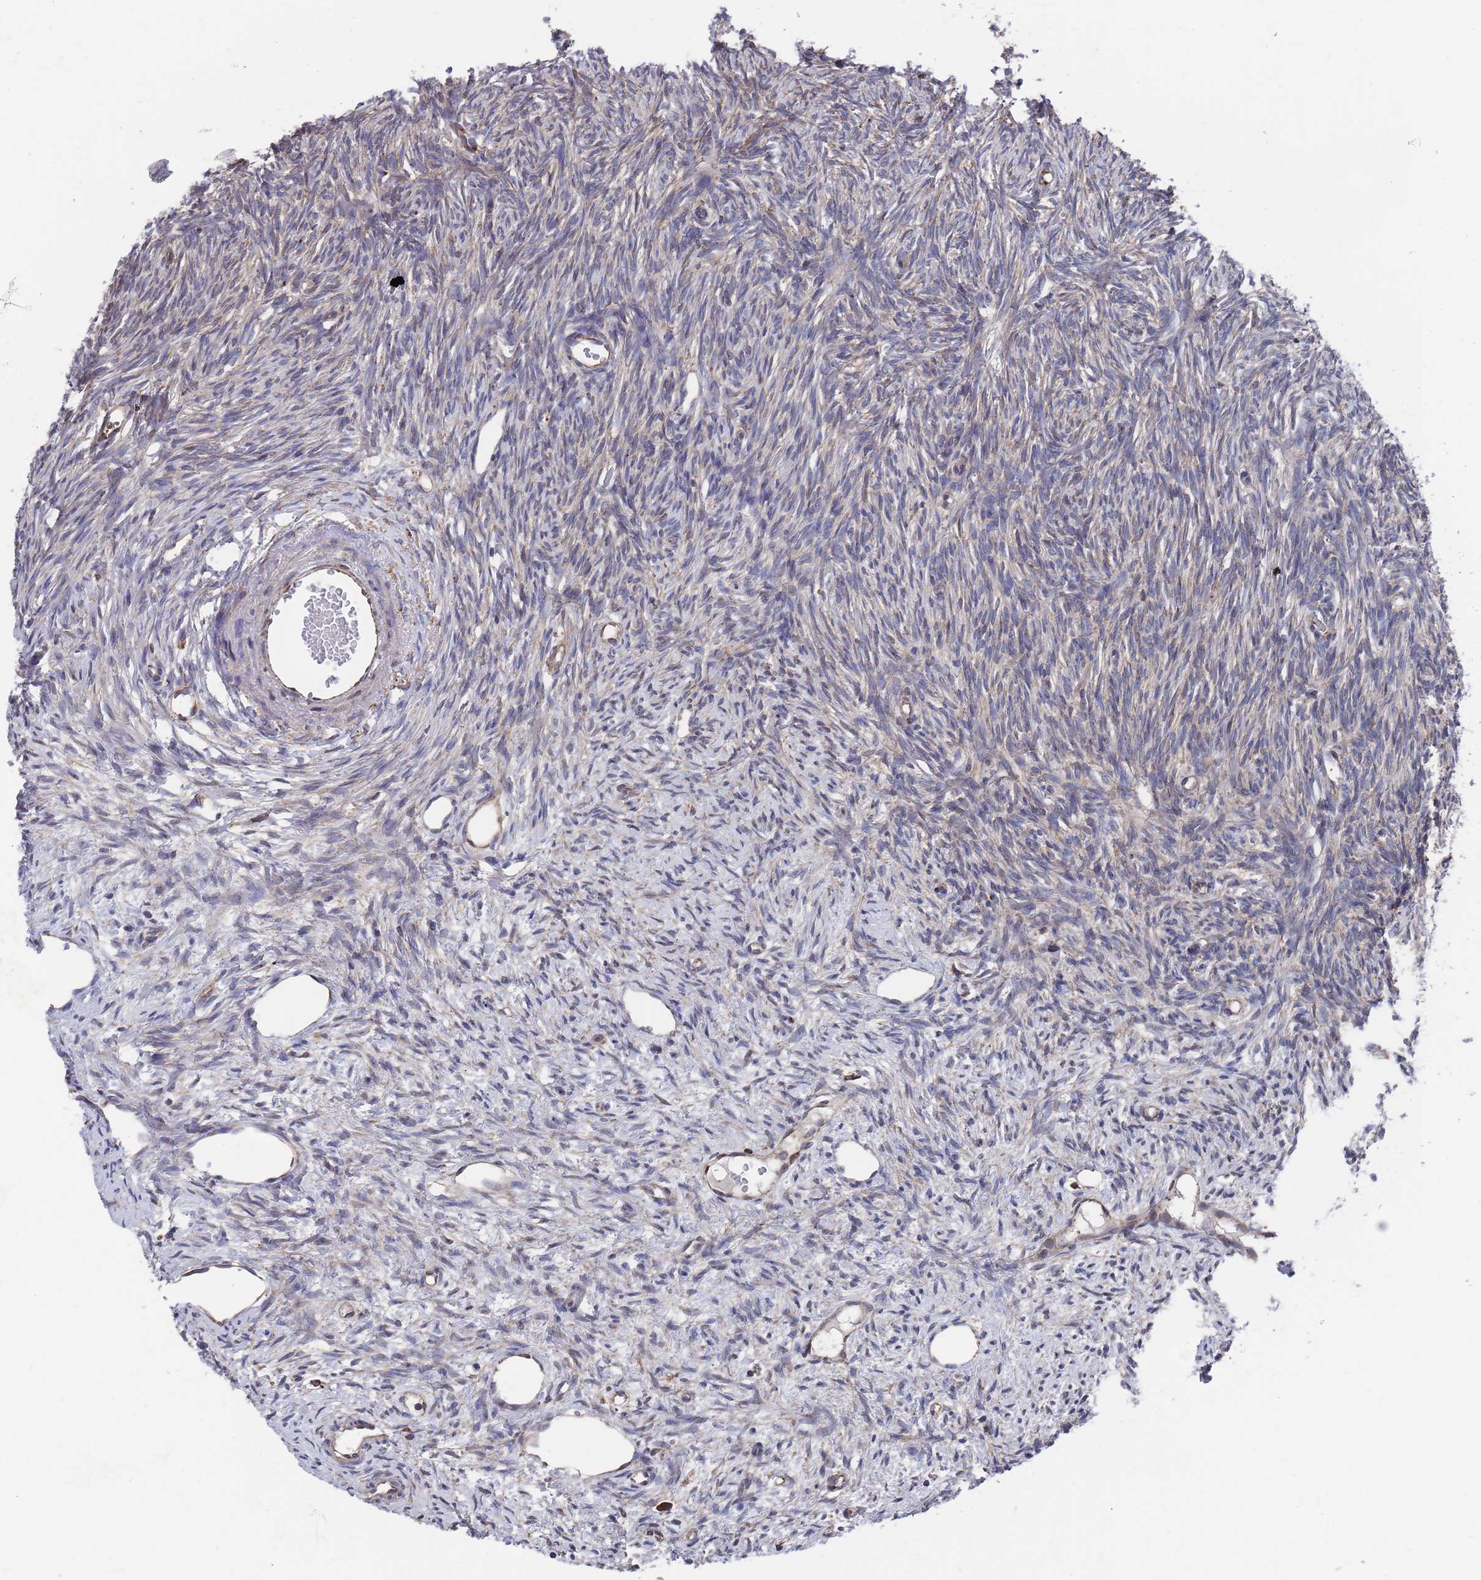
{"staining": {"intensity": "weak", "quantity": "25%-75%", "location": "cytoplasmic/membranous"}, "tissue": "ovary", "cell_type": "Ovarian stroma cells", "image_type": "normal", "snomed": [{"axis": "morphology", "description": "Normal tissue, NOS"}, {"axis": "topography", "description": "Ovary"}], "caption": "Ovary stained with immunohistochemistry reveals weak cytoplasmic/membranous positivity in approximately 25%-75% of ovarian stroma cells.", "gene": "GID8", "patient": {"sex": "female", "age": 51}}